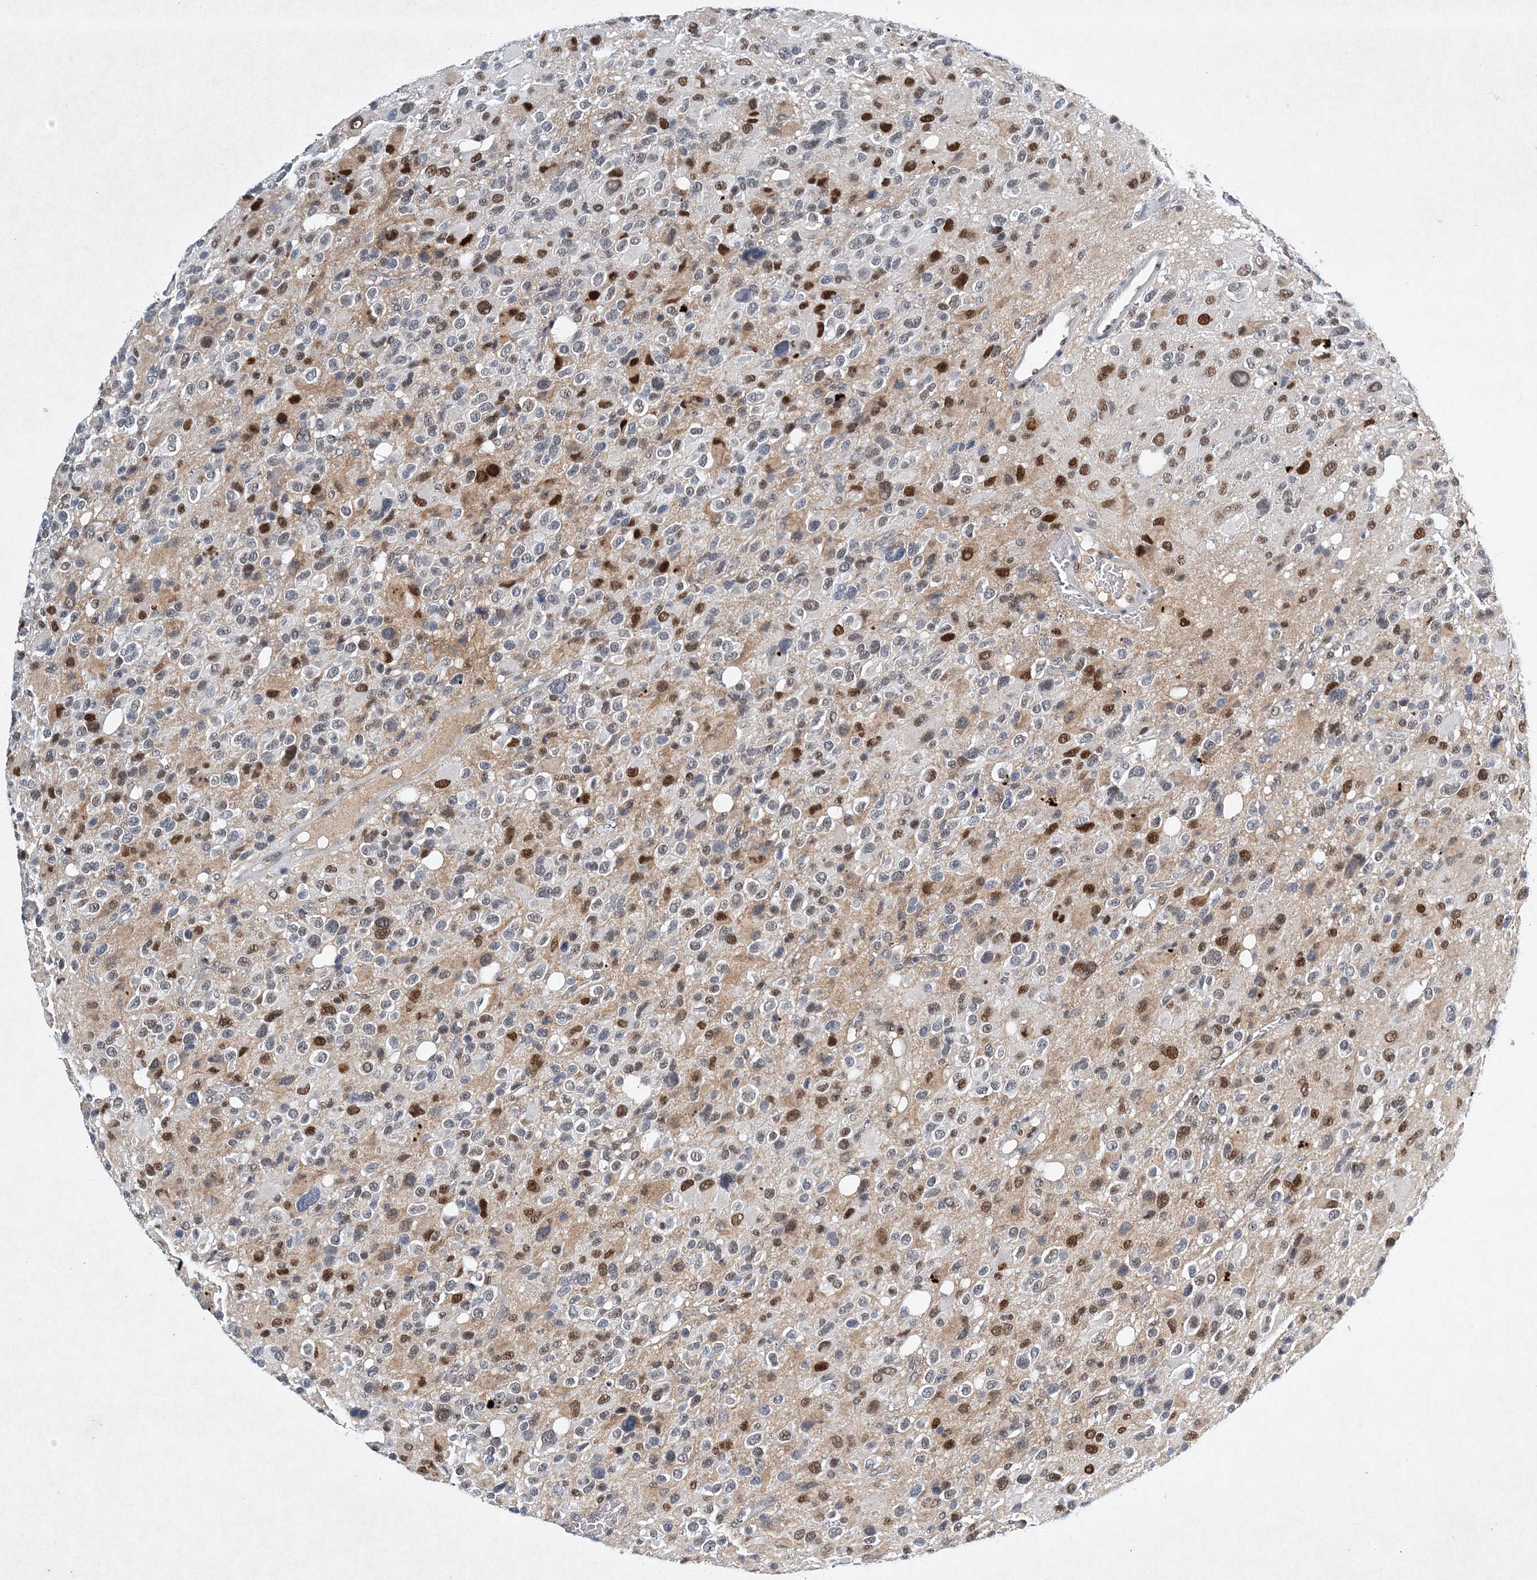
{"staining": {"intensity": "moderate", "quantity": "<25%", "location": "nuclear"}, "tissue": "glioma", "cell_type": "Tumor cells", "image_type": "cancer", "snomed": [{"axis": "morphology", "description": "Glioma, malignant, High grade"}, {"axis": "topography", "description": "Brain"}], "caption": "Immunohistochemistry image of glioma stained for a protein (brown), which reveals low levels of moderate nuclear staining in approximately <25% of tumor cells.", "gene": "KPNA4", "patient": {"sex": "male", "age": 48}}